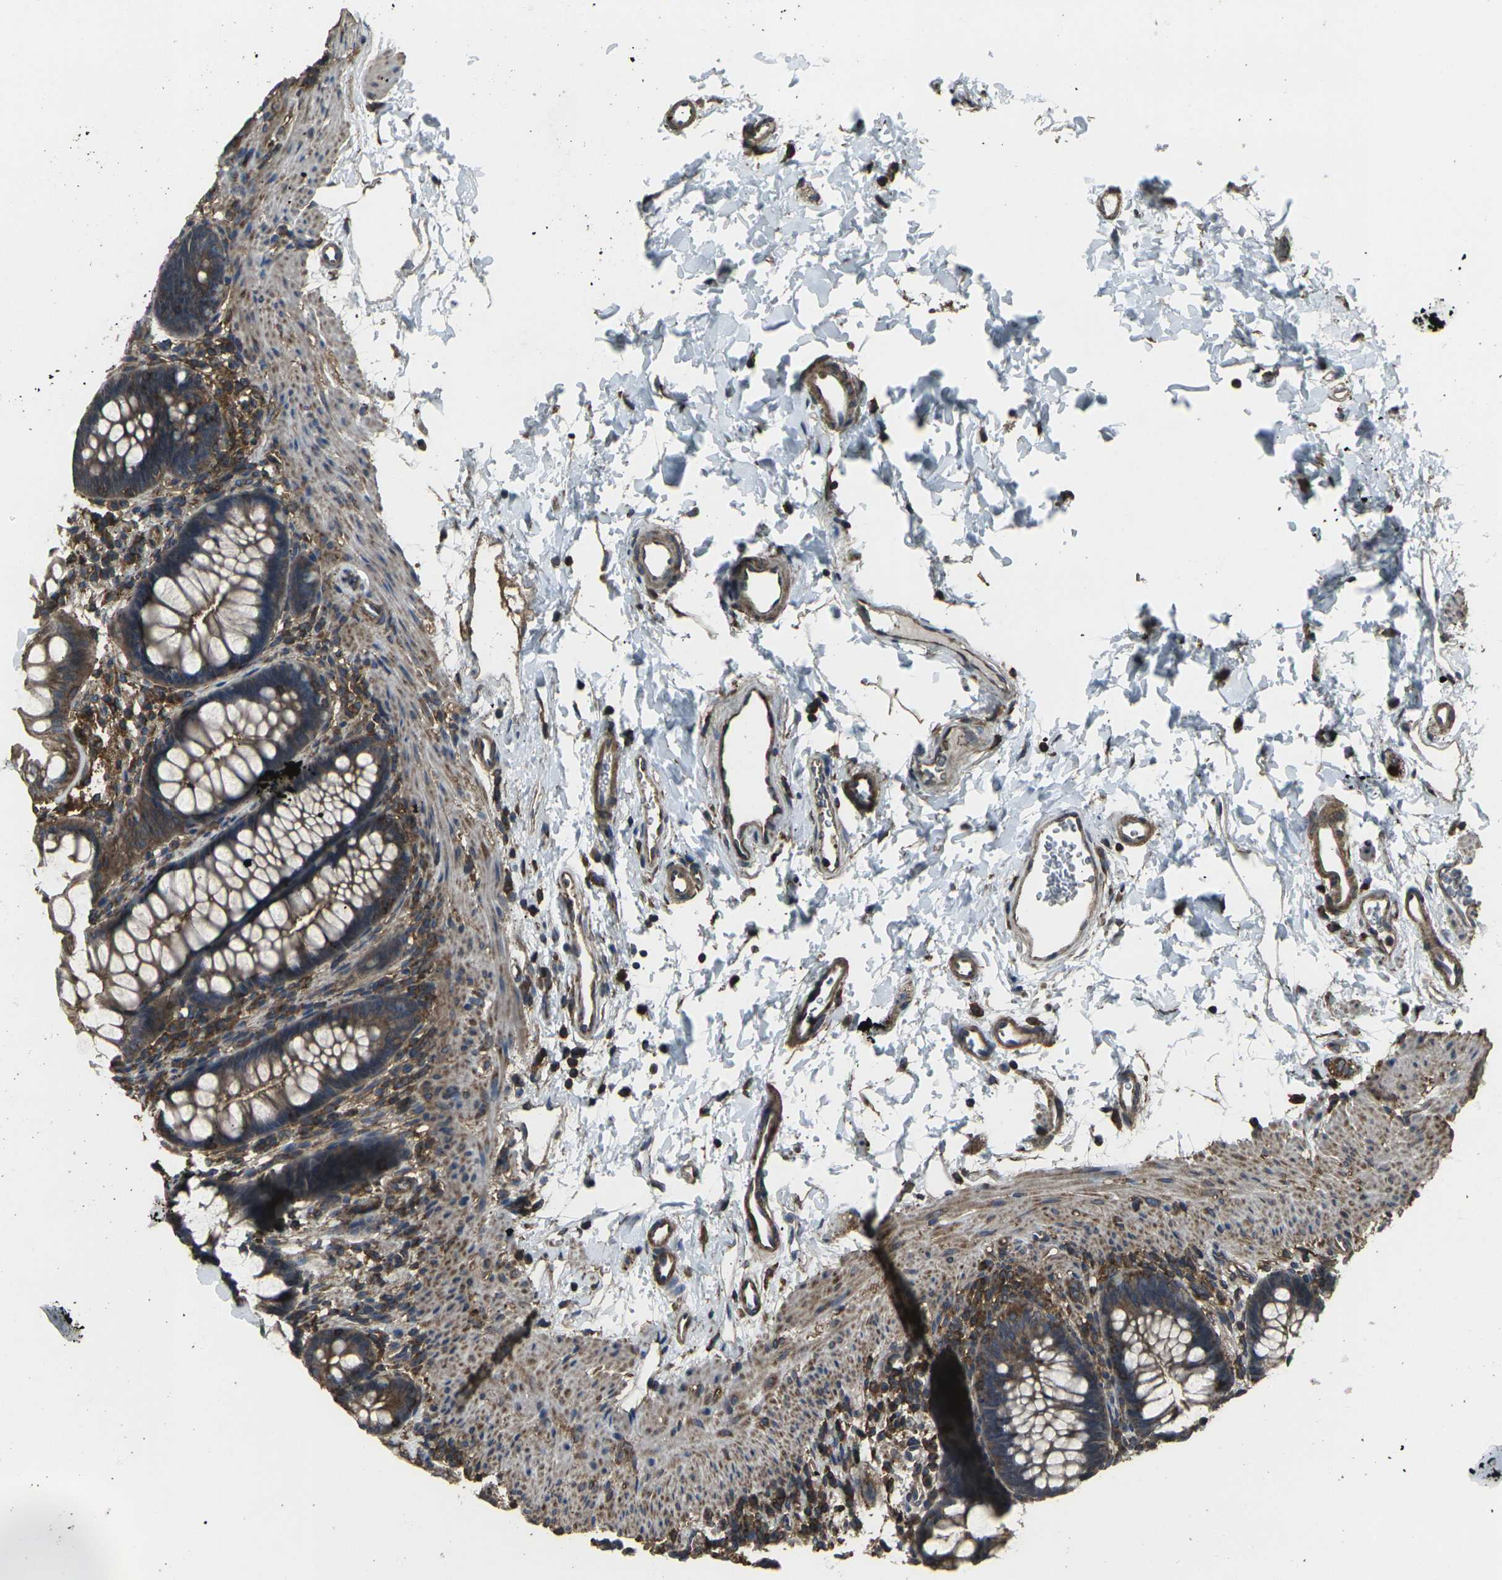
{"staining": {"intensity": "moderate", "quantity": ">75%", "location": "cytoplasmic/membranous"}, "tissue": "rectum", "cell_type": "Glandular cells", "image_type": "normal", "snomed": [{"axis": "morphology", "description": "Normal tissue, NOS"}, {"axis": "topography", "description": "Rectum"}], "caption": "This photomicrograph exhibits immunohistochemistry (IHC) staining of benign rectum, with medium moderate cytoplasmic/membranous positivity in about >75% of glandular cells.", "gene": "PRKACB", "patient": {"sex": "female", "age": 24}}